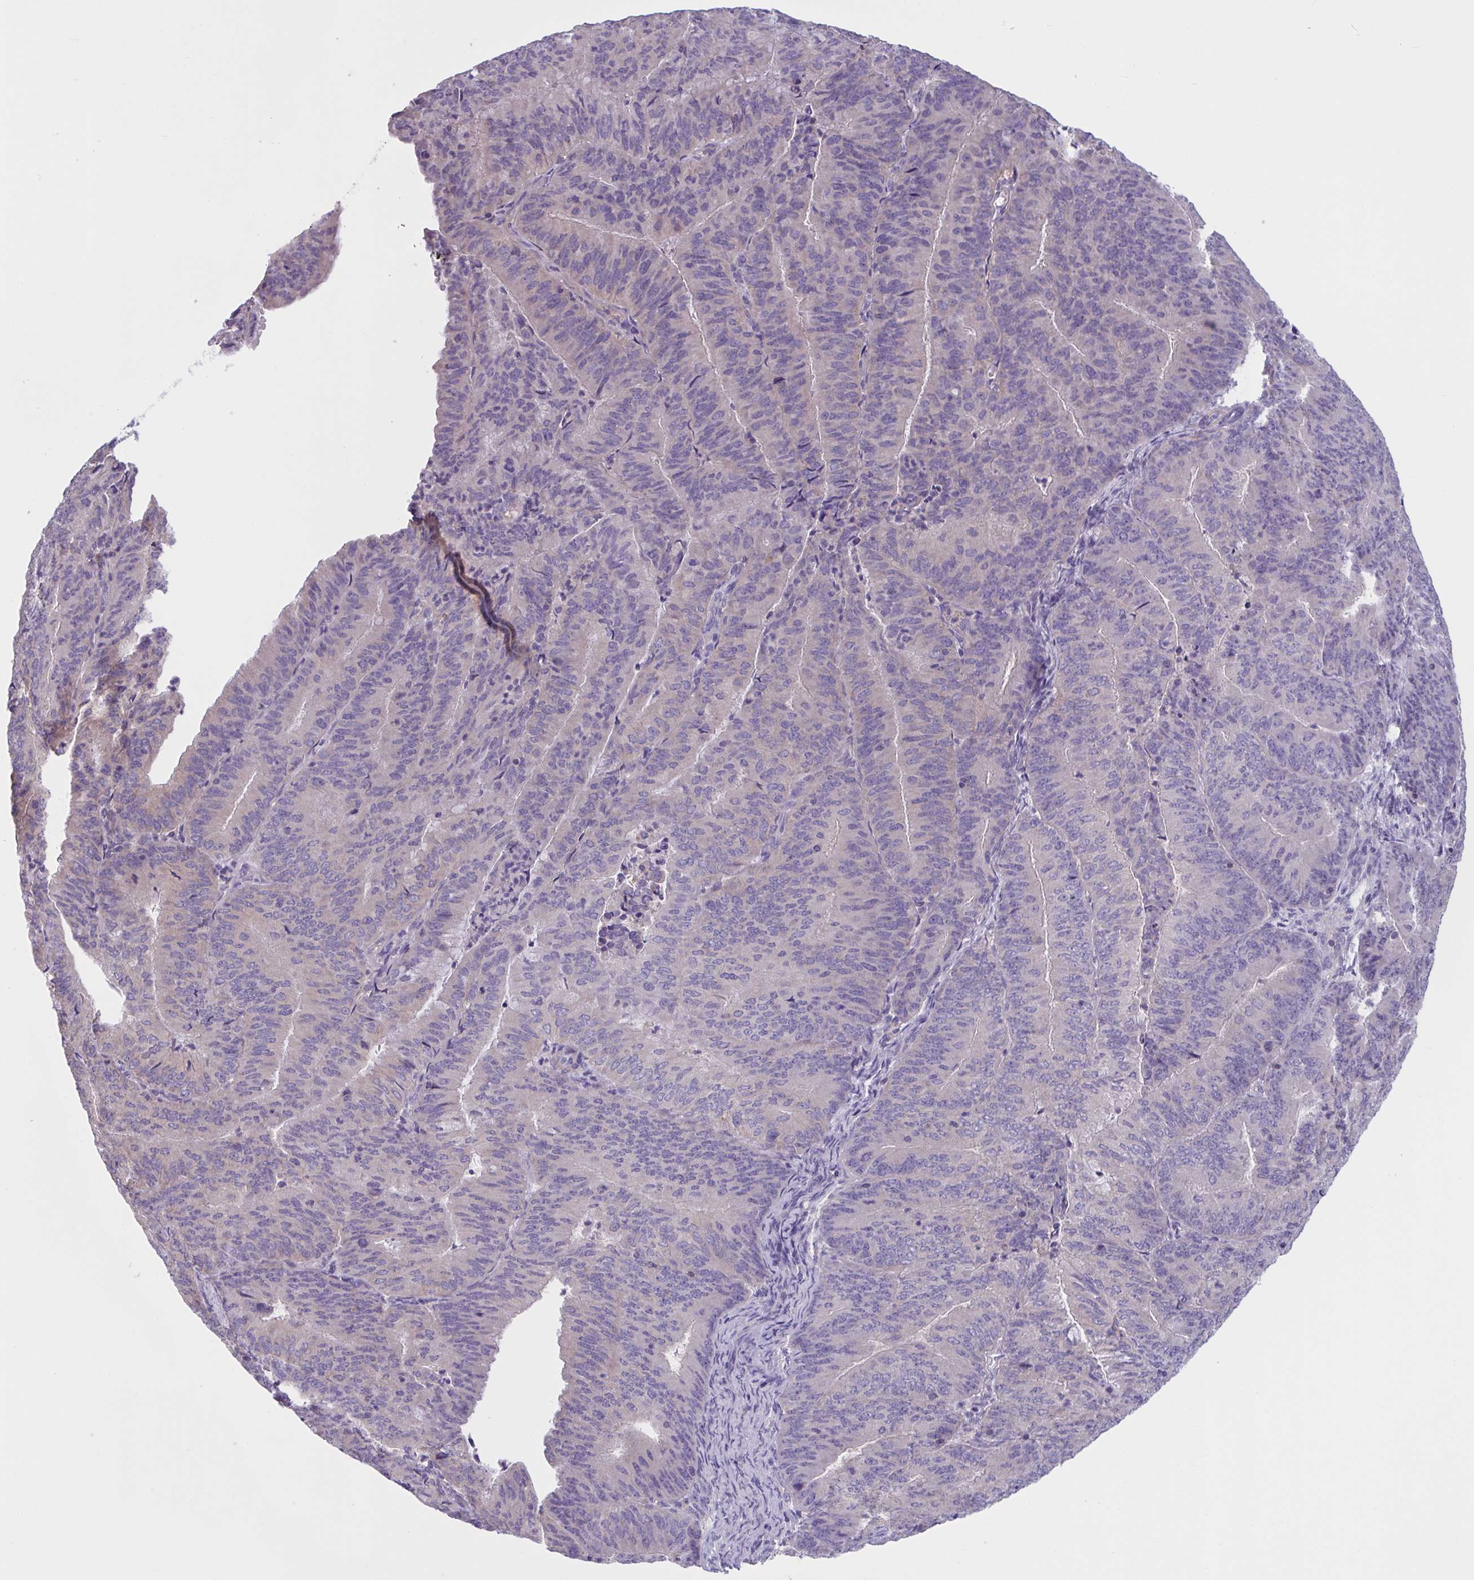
{"staining": {"intensity": "negative", "quantity": "none", "location": "none"}, "tissue": "endometrial cancer", "cell_type": "Tumor cells", "image_type": "cancer", "snomed": [{"axis": "morphology", "description": "Adenocarcinoma, NOS"}, {"axis": "topography", "description": "Endometrium"}], "caption": "An image of human endometrial cancer is negative for staining in tumor cells. (DAB (3,3'-diaminobenzidine) immunohistochemistry with hematoxylin counter stain).", "gene": "WNT9B", "patient": {"sex": "female", "age": 57}}